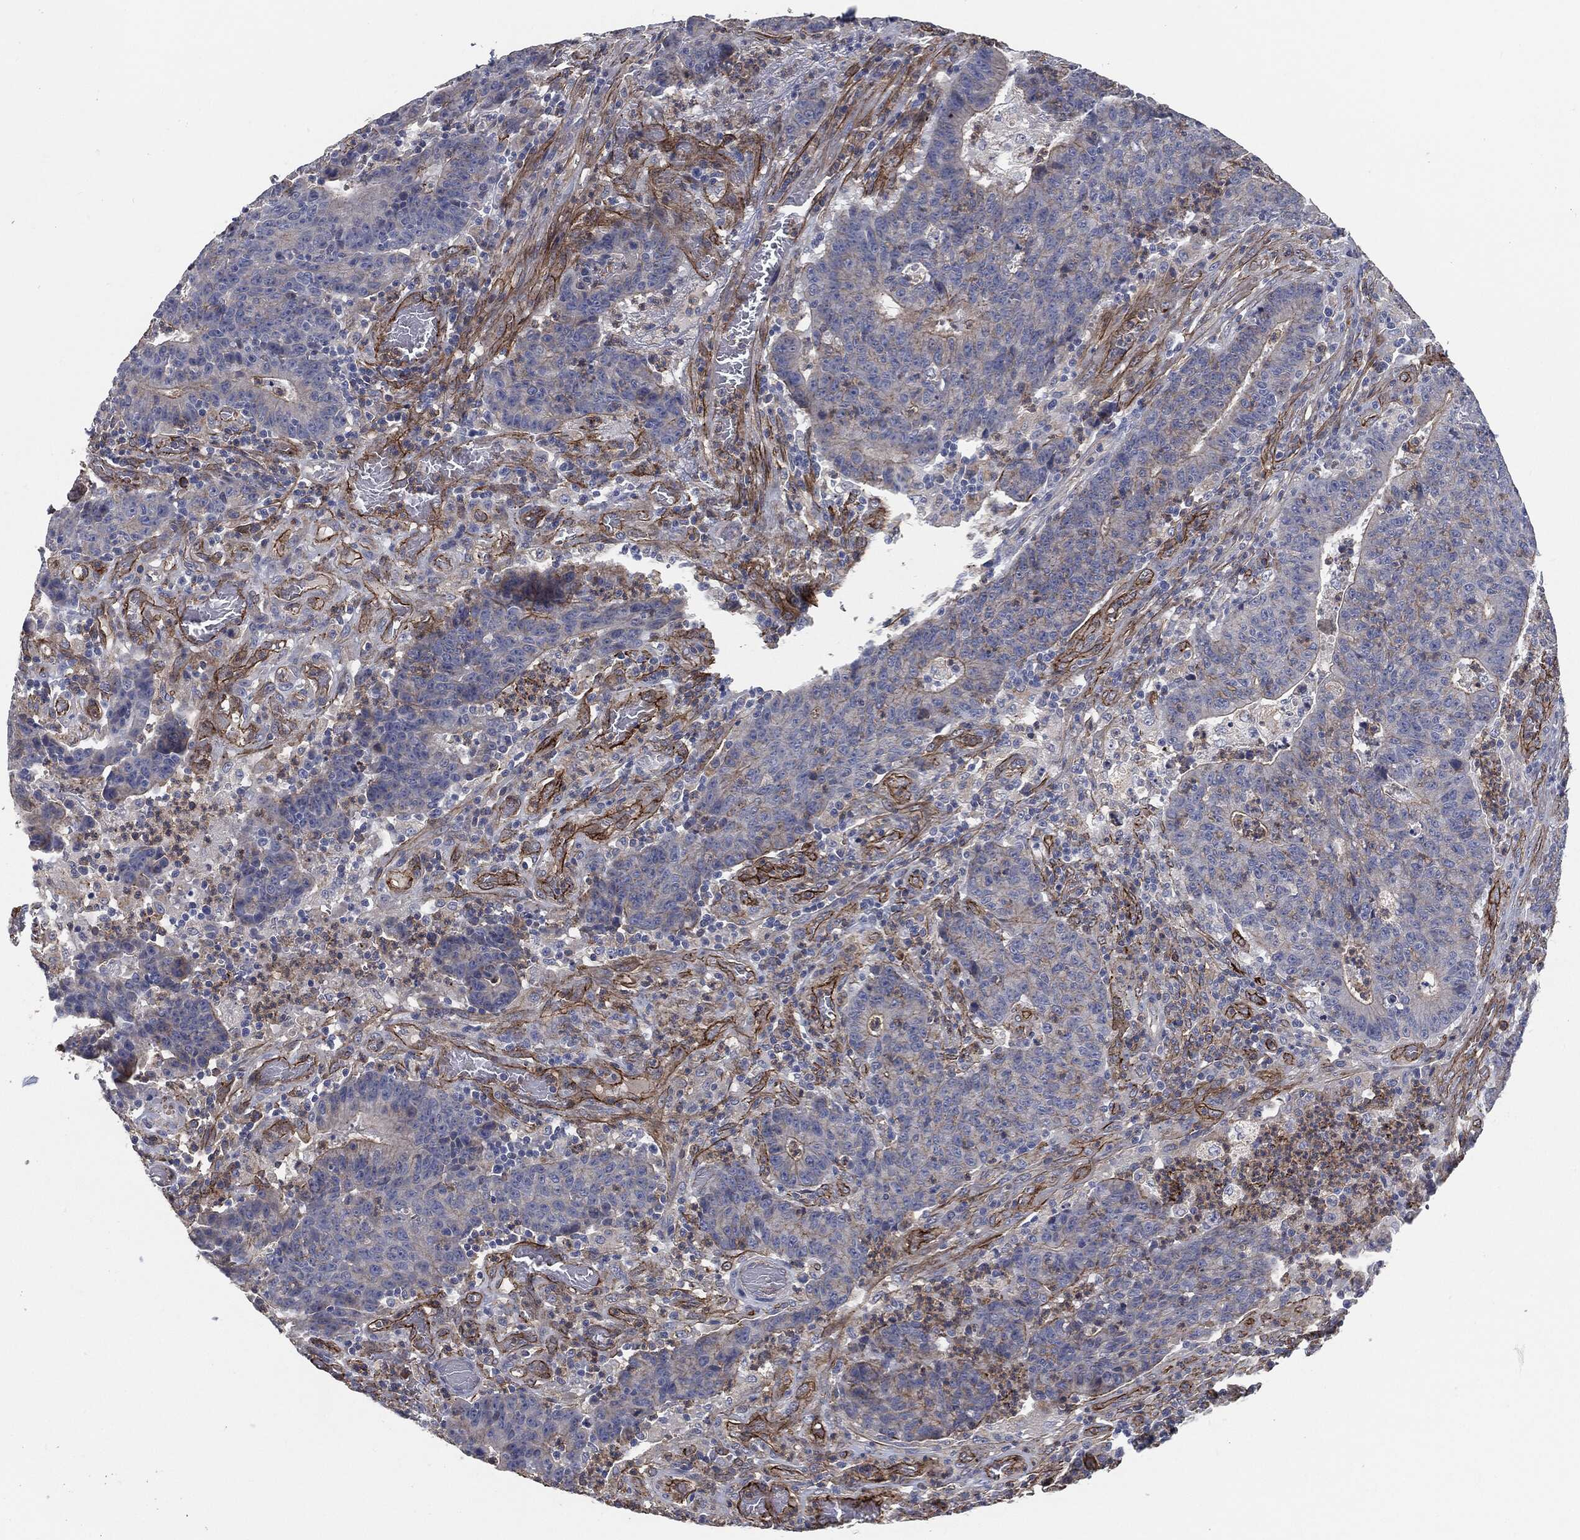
{"staining": {"intensity": "negative", "quantity": "none", "location": "none"}, "tissue": "colorectal cancer", "cell_type": "Tumor cells", "image_type": "cancer", "snomed": [{"axis": "morphology", "description": "Adenocarcinoma, NOS"}, {"axis": "topography", "description": "Colon"}], "caption": "Colorectal cancer was stained to show a protein in brown. There is no significant expression in tumor cells.", "gene": "SVIL", "patient": {"sex": "female", "age": 75}}